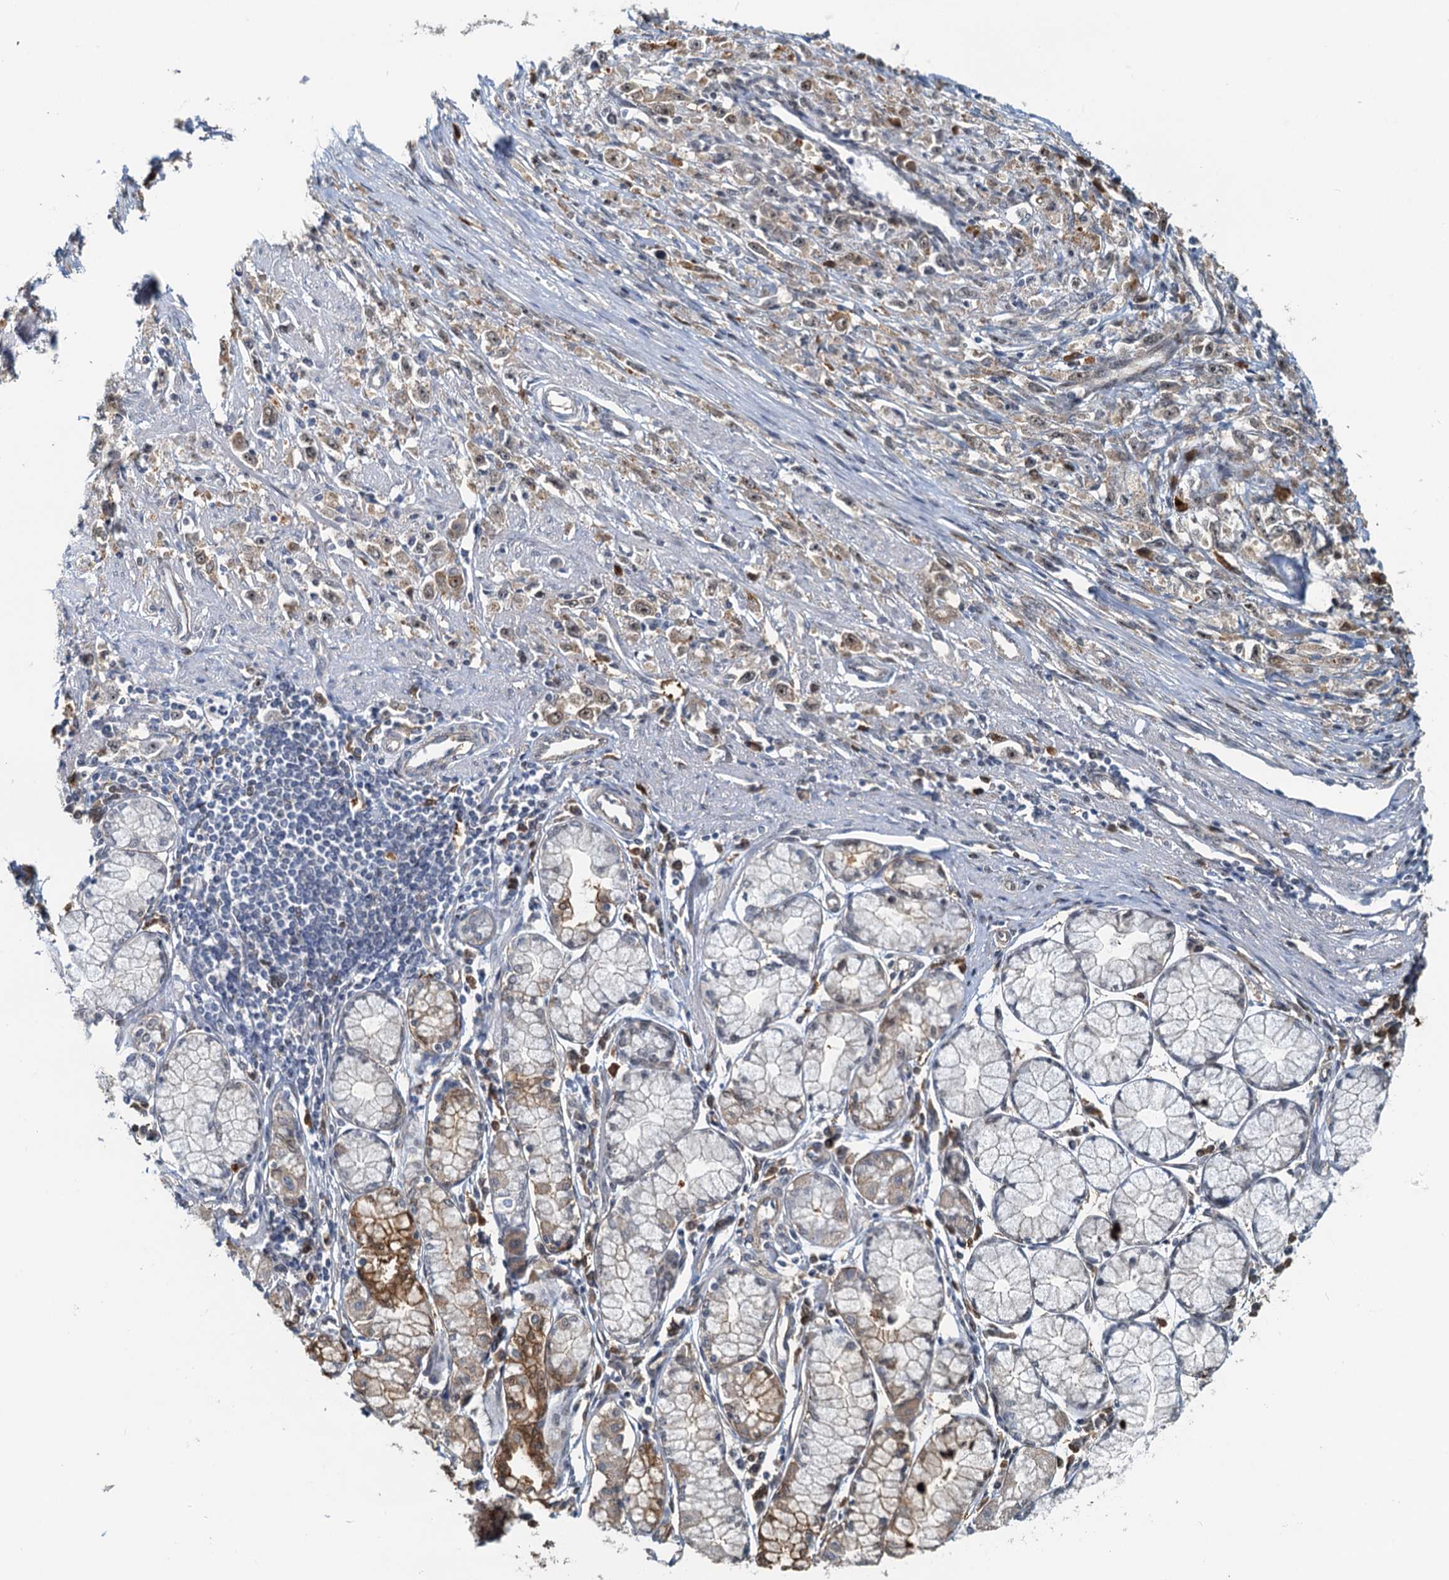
{"staining": {"intensity": "weak", "quantity": "25%-75%", "location": "cytoplasmic/membranous,nuclear"}, "tissue": "stomach cancer", "cell_type": "Tumor cells", "image_type": "cancer", "snomed": [{"axis": "morphology", "description": "Adenocarcinoma, NOS"}, {"axis": "topography", "description": "Stomach"}], "caption": "This is an image of immunohistochemistry (IHC) staining of adenocarcinoma (stomach), which shows weak expression in the cytoplasmic/membranous and nuclear of tumor cells.", "gene": "SPINDOC", "patient": {"sex": "female", "age": 59}}